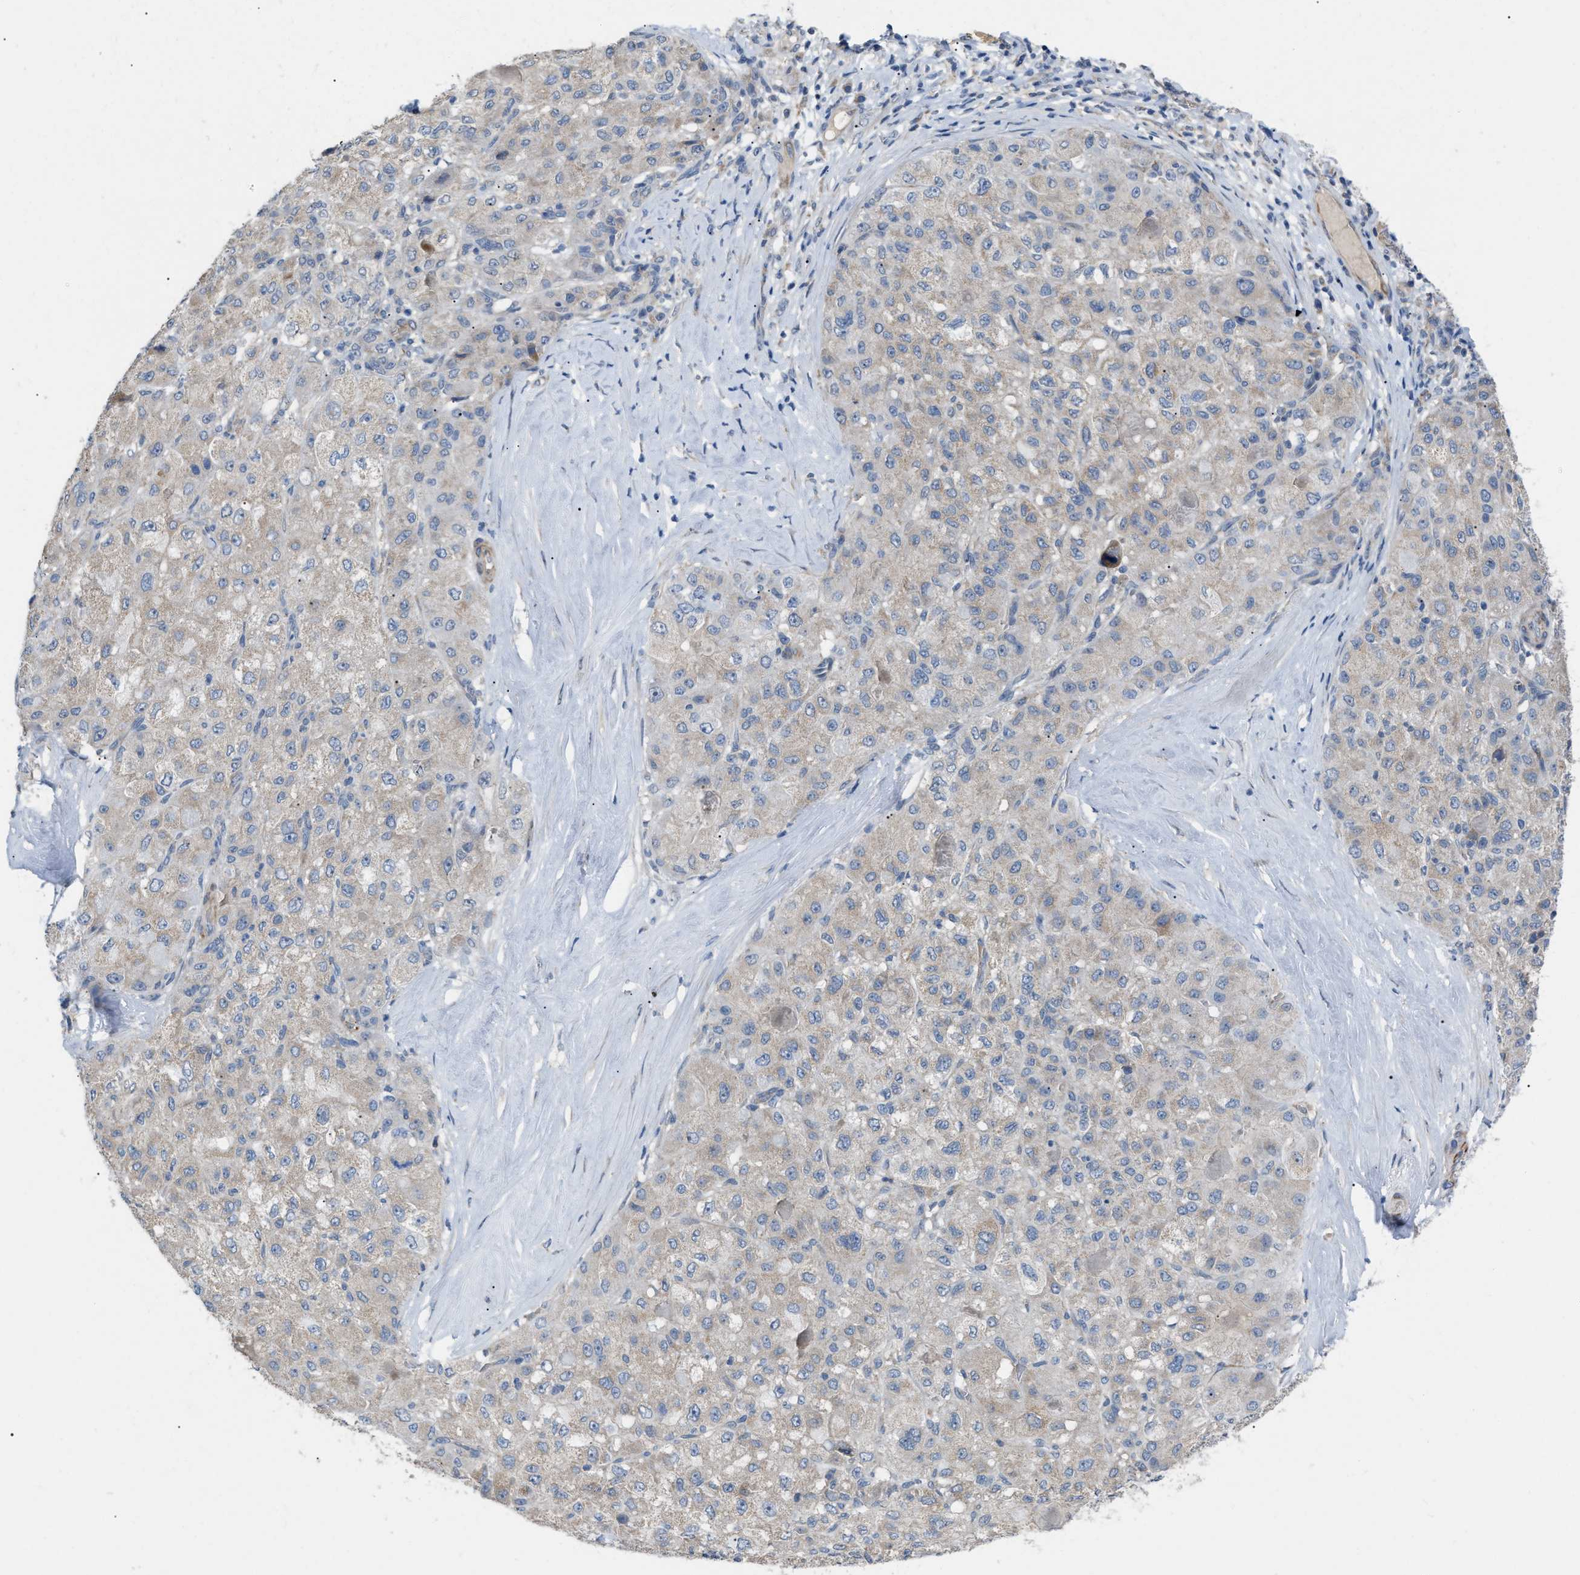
{"staining": {"intensity": "weak", "quantity": ">75%", "location": "cytoplasmic/membranous"}, "tissue": "liver cancer", "cell_type": "Tumor cells", "image_type": "cancer", "snomed": [{"axis": "morphology", "description": "Carcinoma, Hepatocellular, NOS"}, {"axis": "topography", "description": "Liver"}], "caption": "A high-resolution micrograph shows immunohistochemistry (IHC) staining of liver cancer, which displays weak cytoplasmic/membranous positivity in about >75% of tumor cells.", "gene": "DHX58", "patient": {"sex": "male", "age": 80}}